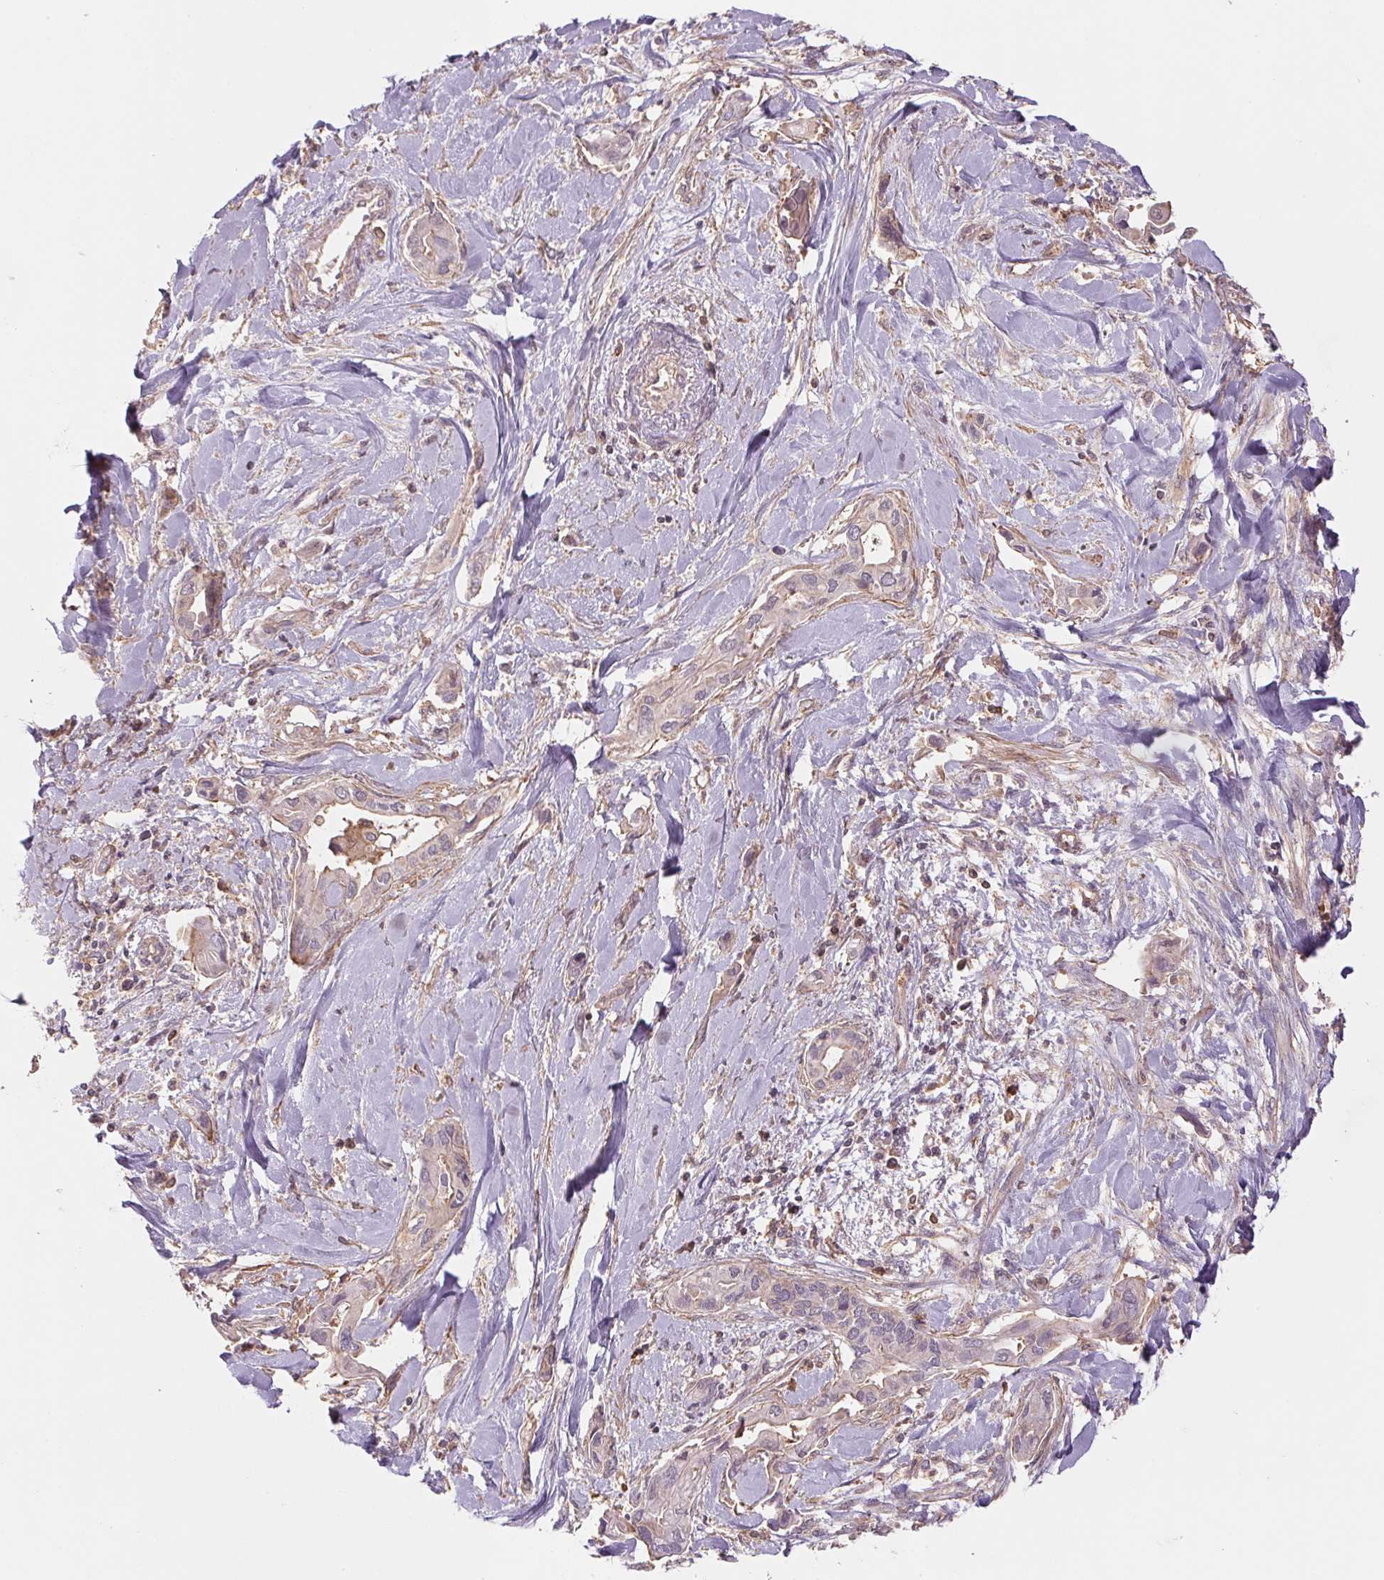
{"staining": {"intensity": "weak", "quantity": "<25%", "location": "cytoplasmic/membranous"}, "tissue": "liver cancer", "cell_type": "Tumor cells", "image_type": "cancer", "snomed": [{"axis": "morphology", "description": "Cholangiocarcinoma"}, {"axis": "topography", "description": "Liver"}], "caption": "There is no significant expression in tumor cells of liver cholangiocarcinoma.", "gene": "TUBA3D", "patient": {"sex": "female", "age": 64}}